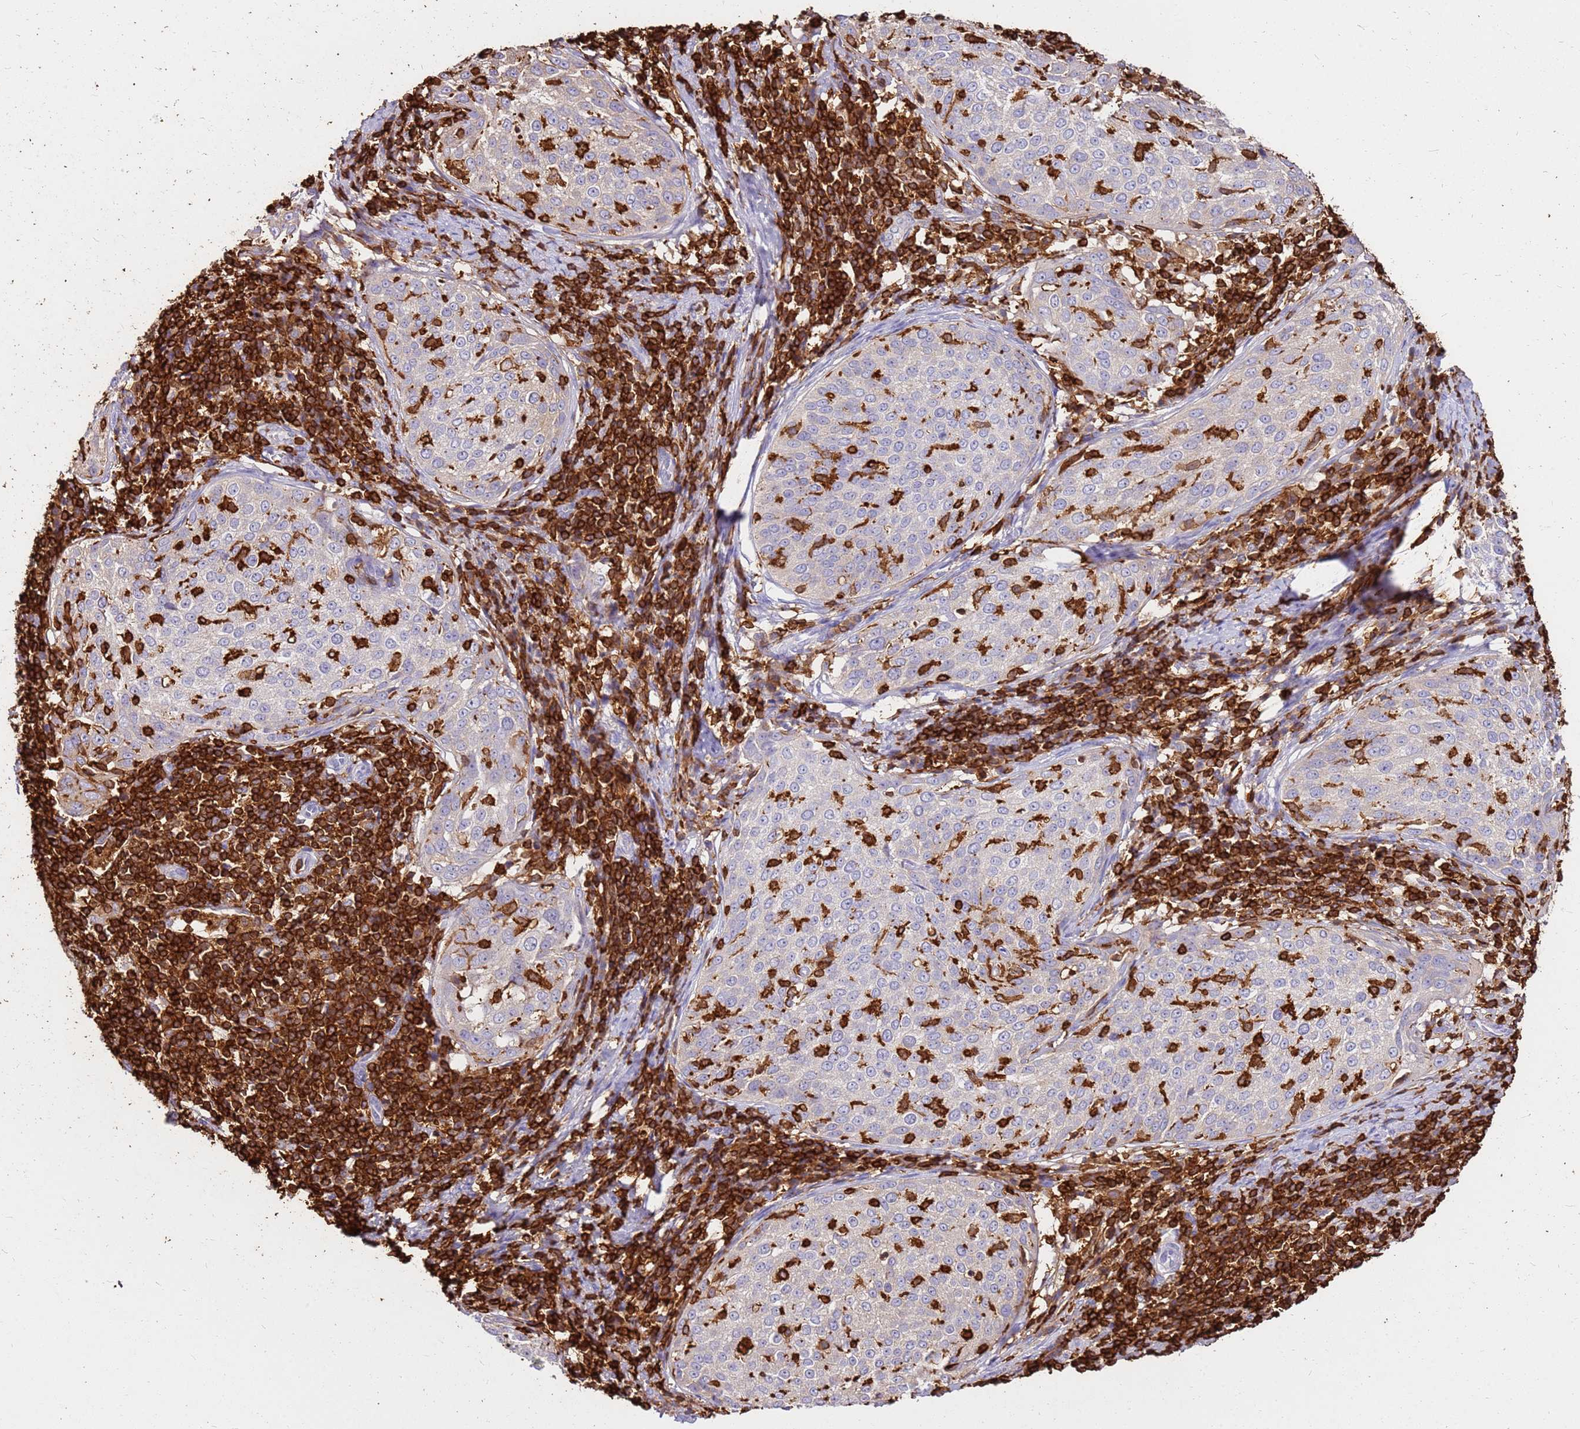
{"staining": {"intensity": "weak", "quantity": "<25%", "location": "cytoplasmic/membranous"}, "tissue": "cervical cancer", "cell_type": "Tumor cells", "image_type": "cancer", "snomed": [{"axis": "morphology", "description": "Squamous cell carcinoma, NOS"}, {"axis": "topography", "description": "Cervix"}], "caption": "Tumor cells are negative for protein expression in human squamous cell carcinoma (cervical). The staining was performed using DAB (3,3'-diaminobenzidine) to visualize the protein expression in brown, while the nuclei were stained in blue with hematoxylin (Magnification: 20x).", "gene": "CORO1A", "patient": {"sex": "female", "age": 57}}